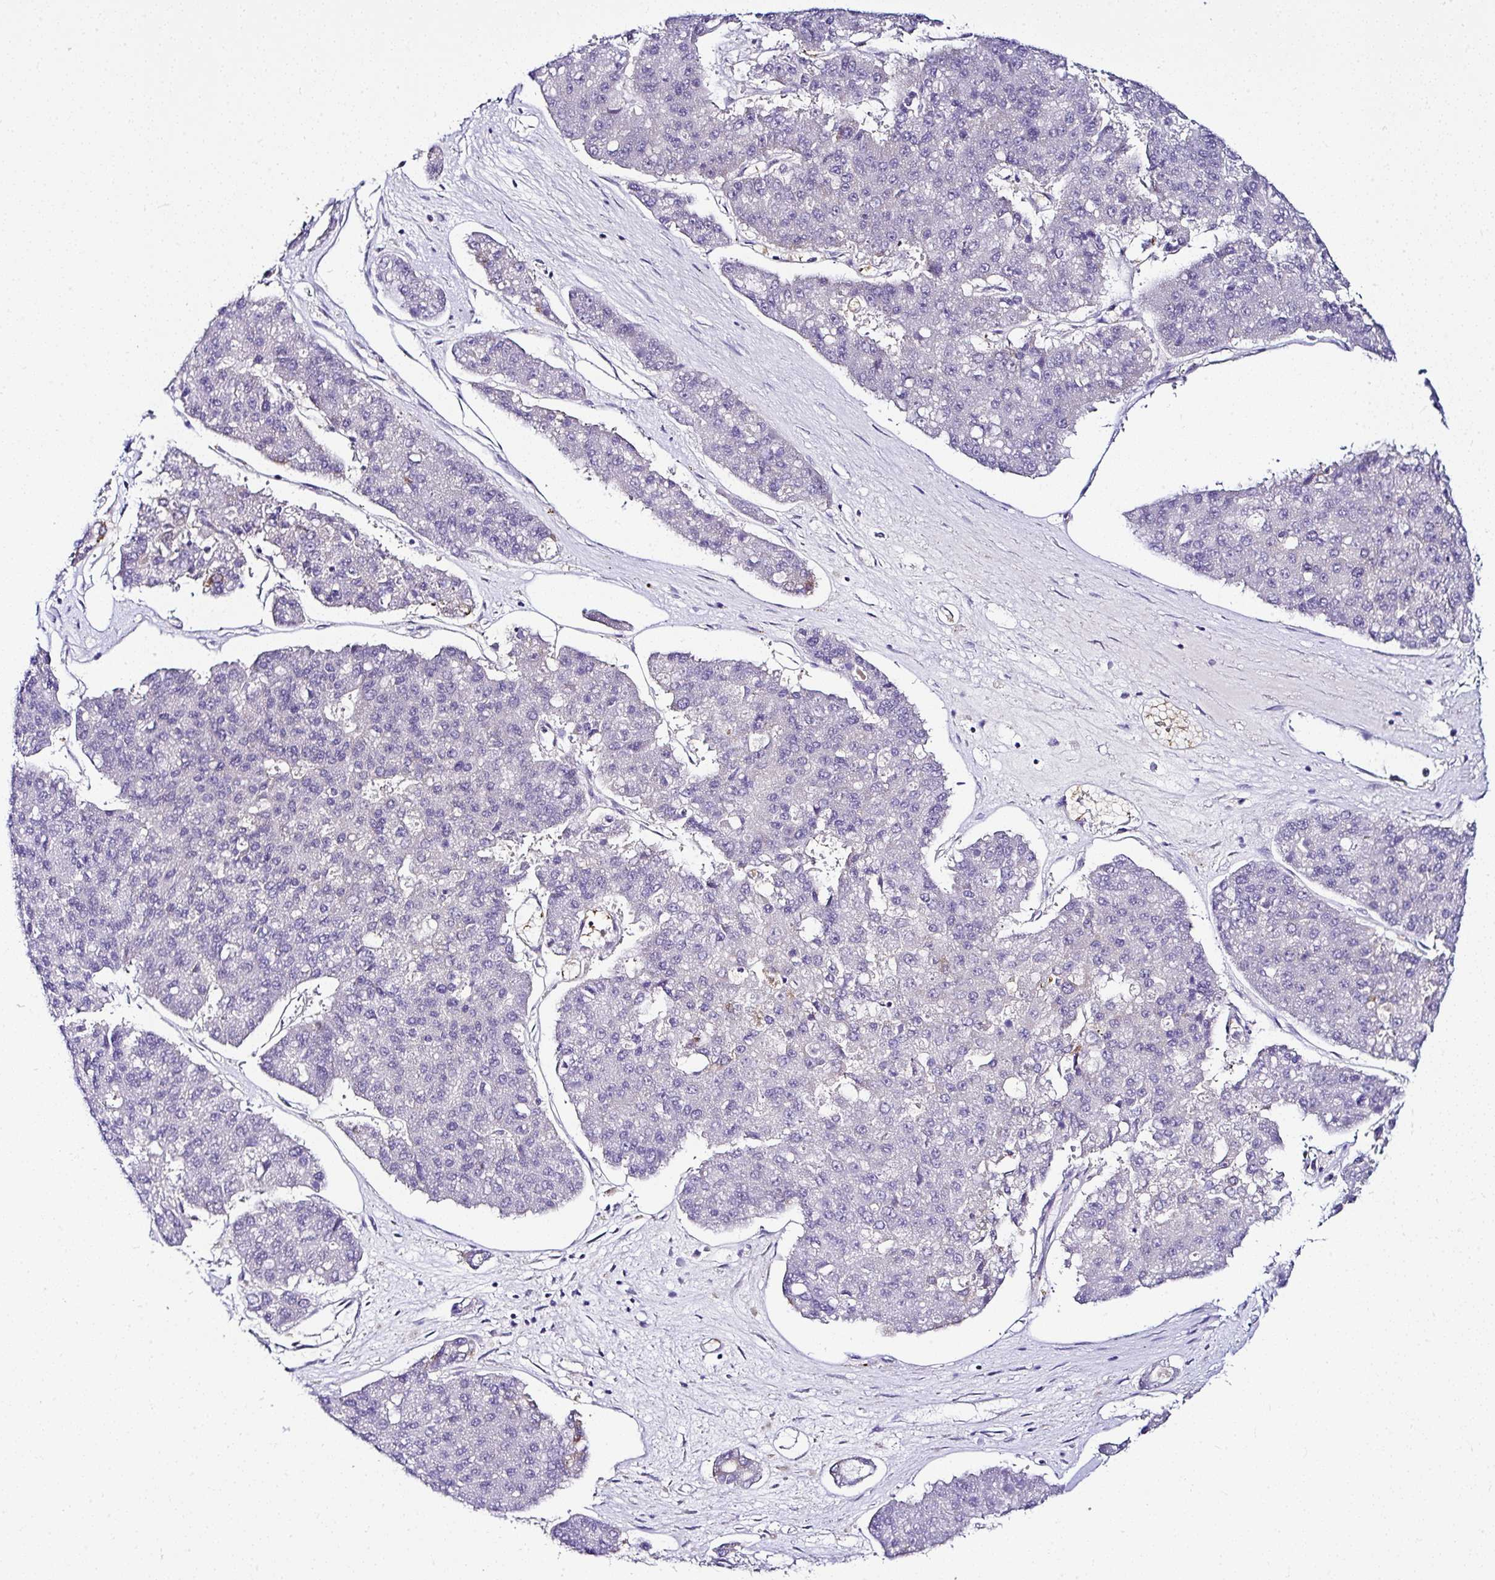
{"staining": {"intensity": "negative", "quantity": "none", "location": "none"}, "tissue": "pancreatic cancer", "cell_type": "Tumor cells", "image_type": "cancer", "snomed": [{"axis": "morphology", "description": "Adenocarcinoma, NOS"}, {"axis": "topography", "description": "Pancreas"}], "caption": "Adenocarcinoma (pancreatic) was stained to show a protein in brown. There is no significant staining in tumor cells.", "gene": "DEPDC5", "patient": {"sex": "male", "age": 50}}